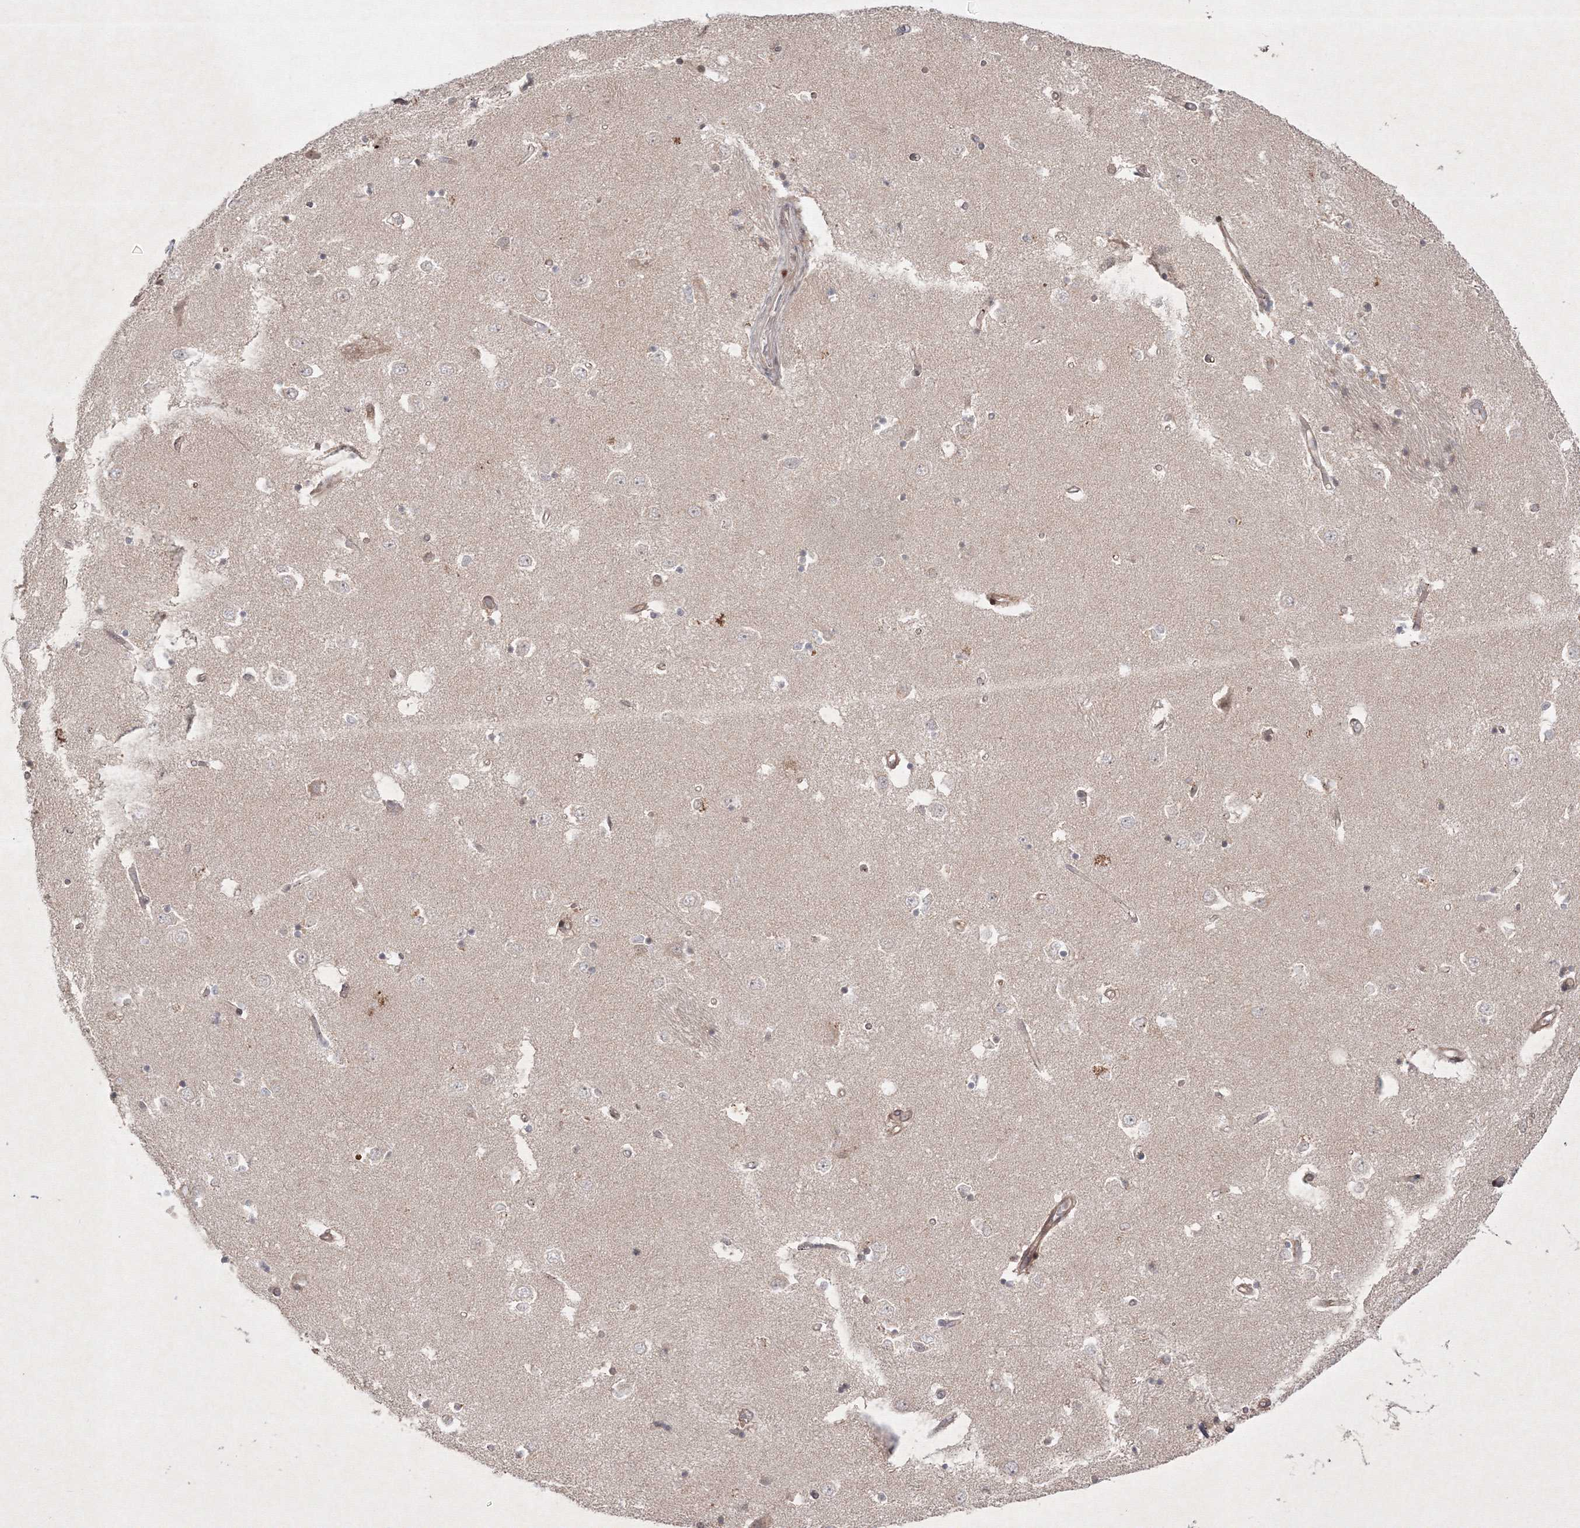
{"staining": {"intensity": "weak", "quantity": "<25%", "location": "cytoplasmic/membranous,nuclear"}, "tissue": "caudate", "cell_type": "Glial cells", "image_type": "normal", "snomed": [{"axis": "morphology", "description": "Normal tissue, NOS"}, {"axis": "topography", "description": "Lateral ventricle wall"}], "caption": "Histopathology image shows no protein staining in glial cells of normal caudate. (DAB (3,3'-diaminobenzidine) immunohistochemistry visualized using brightfield microscopy, high magnification).", "gene": "KIF20A", "patient": {"sex": "male", "age": 45}}